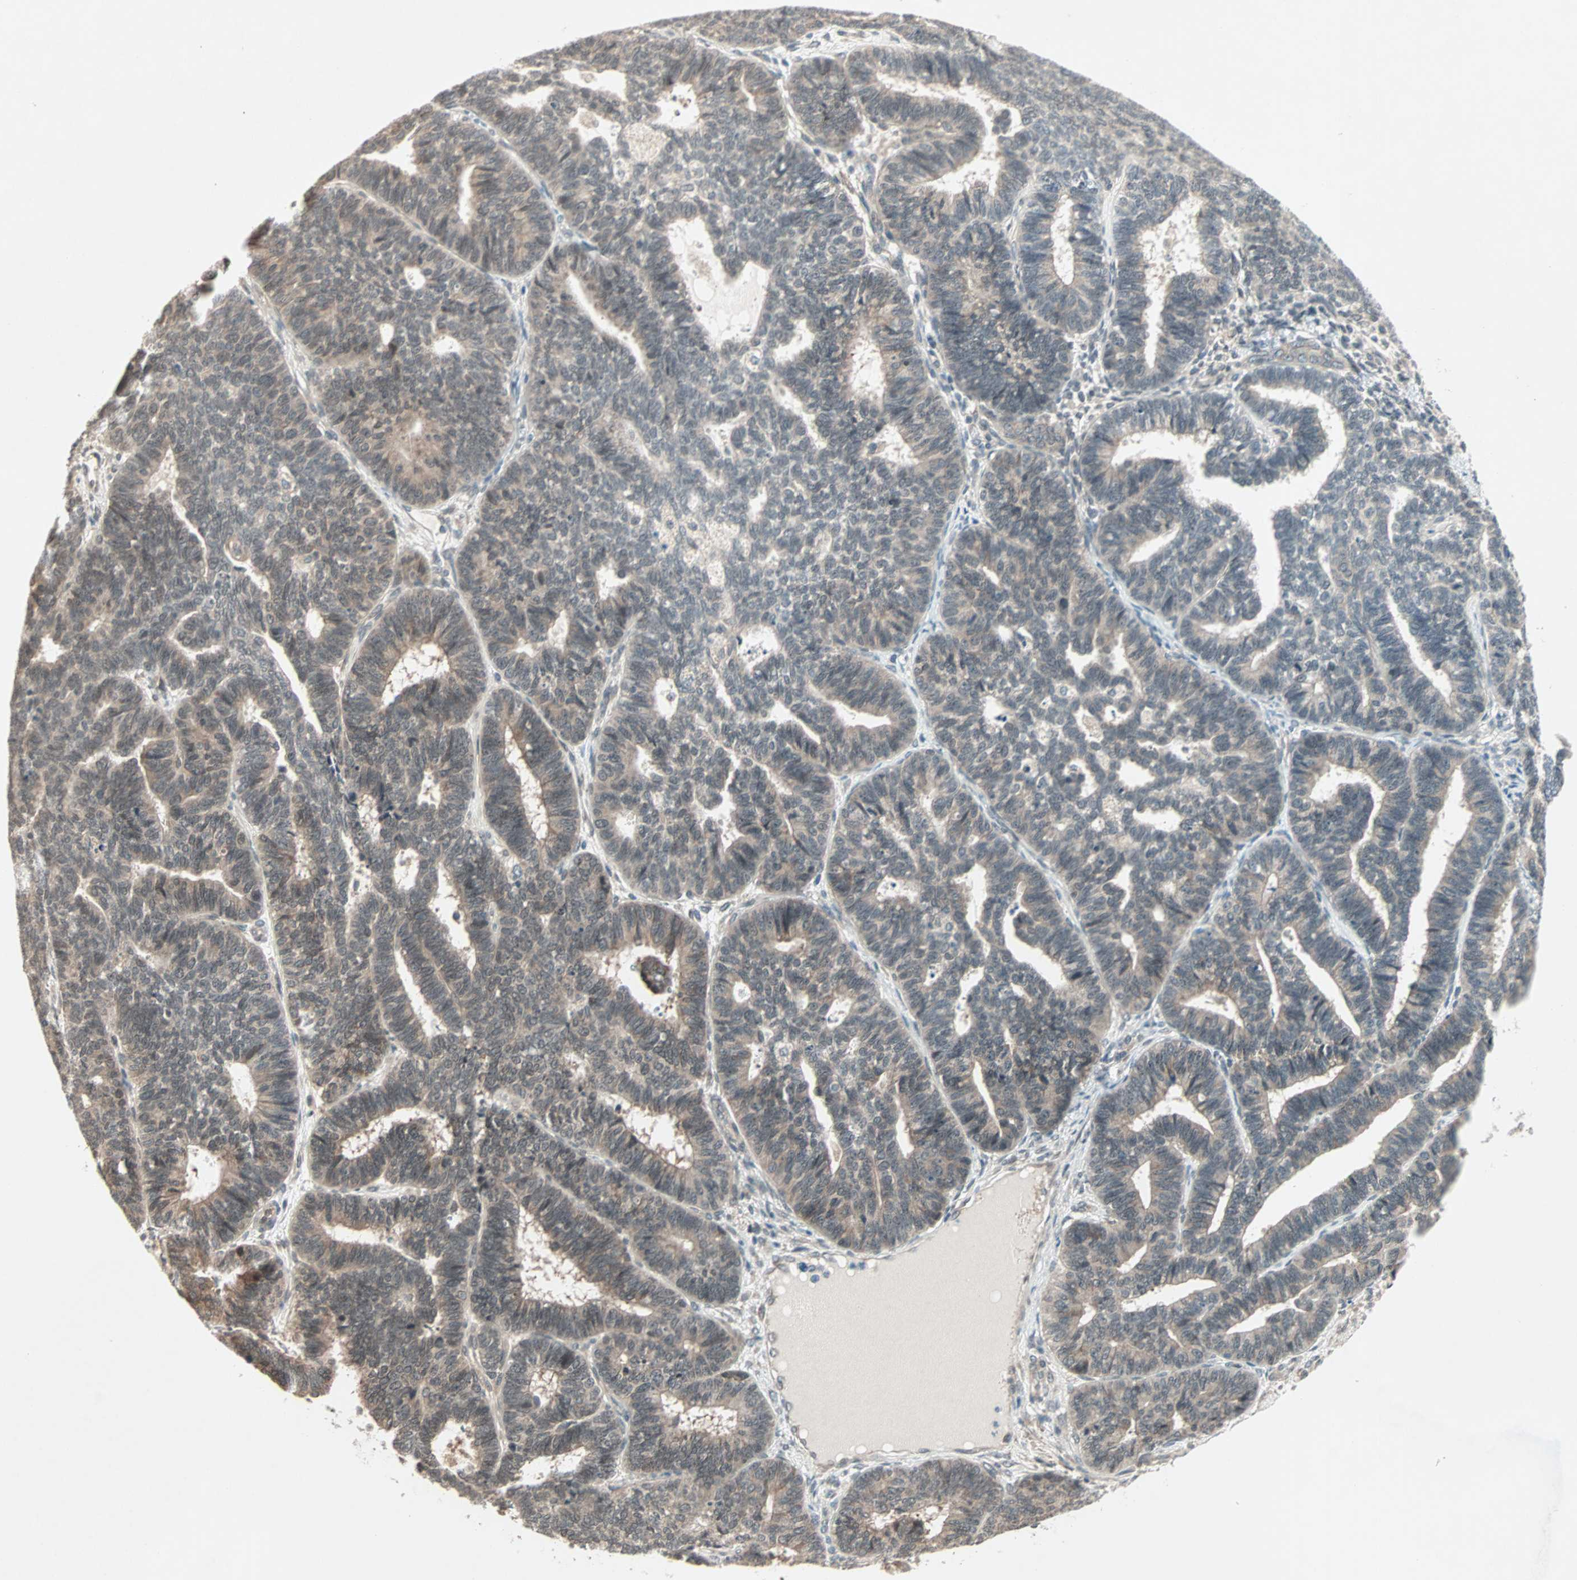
{"staining": {"intensity": "weak", "quantity": "25%-75%", "location": "cytoplasmic/membranous"}, "tissue": "endometrial cancer", "cell_type": "Tumor cells", "image_type": "cancer", "snomed": [{"axis": "morphology", "description": "Adenocarcinoma, NOS"}, {"axis": "topography", "description": "Endometrium"}], "caption": "Tumor cells show low levels of weak cytoplasmic/membranous positivity in about 25%-75% of cells in adenocarcinoma (endometrial).", "gene": "PGBD1", "patient": {"sex": "female", "age": 70}}